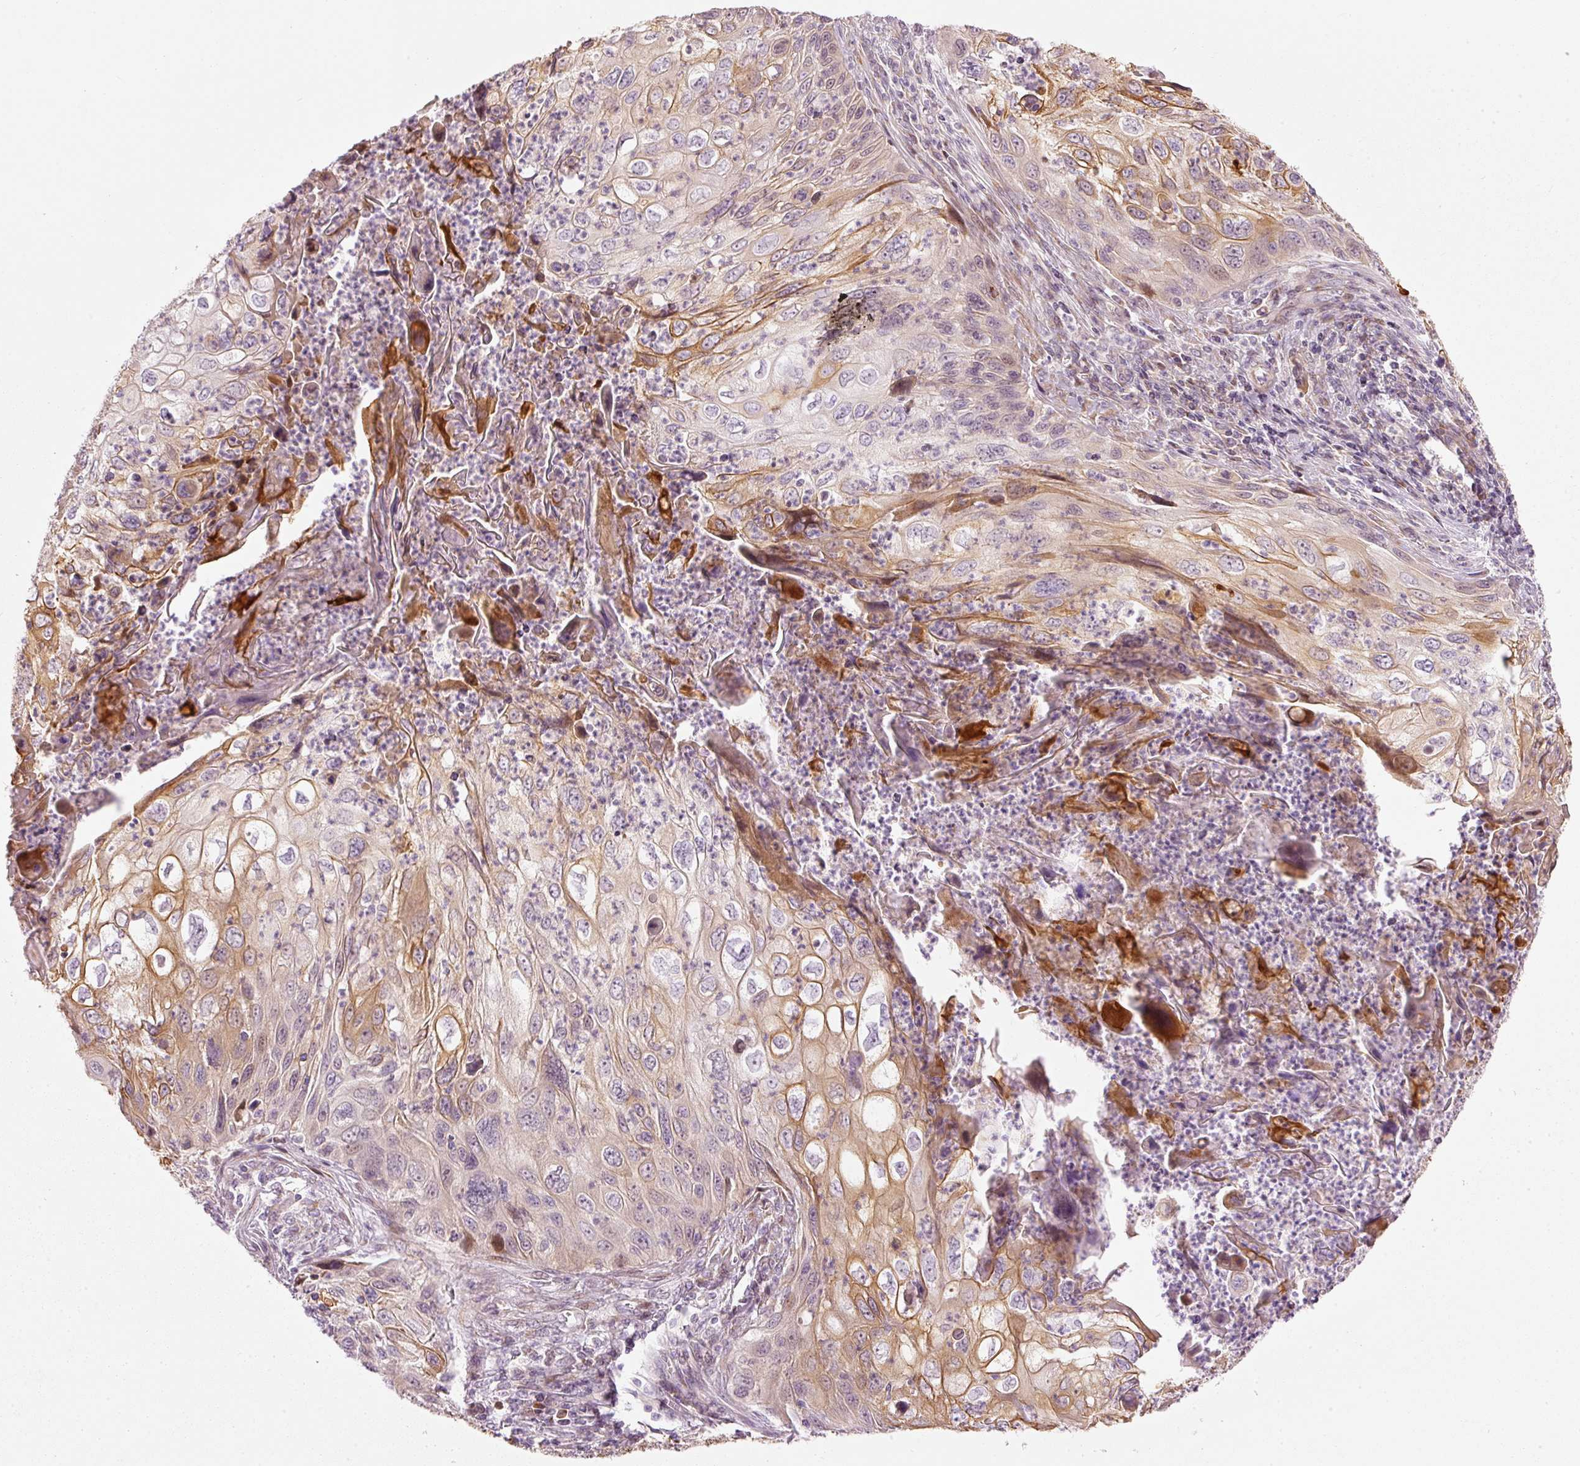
{"staining": {"intensity": "moderate", "quantity": "25%-75%", "location": "cytoplasmic/membranous"}, "tissue": "cervical cancer", "cell_type": "Tumor cells", "image_type": "cancer", "snomed": [{"axis": "morphology", "description": "Squamous cell carcinoma, NOS"}, {"axis": "topography", "description": "Cervix"}], "caption": "Protein expression analysis of cervical cancer reveals moderate cytoplasmic/membranous positivity in approximately 25%-75% of tumor cells. (DAB (3,3'-diaminobenzidine) = brown stain, brightfield microscopy at high magnification).", "gene": "SLC20A1", "patient": {"sex": "female", "age": 70}}